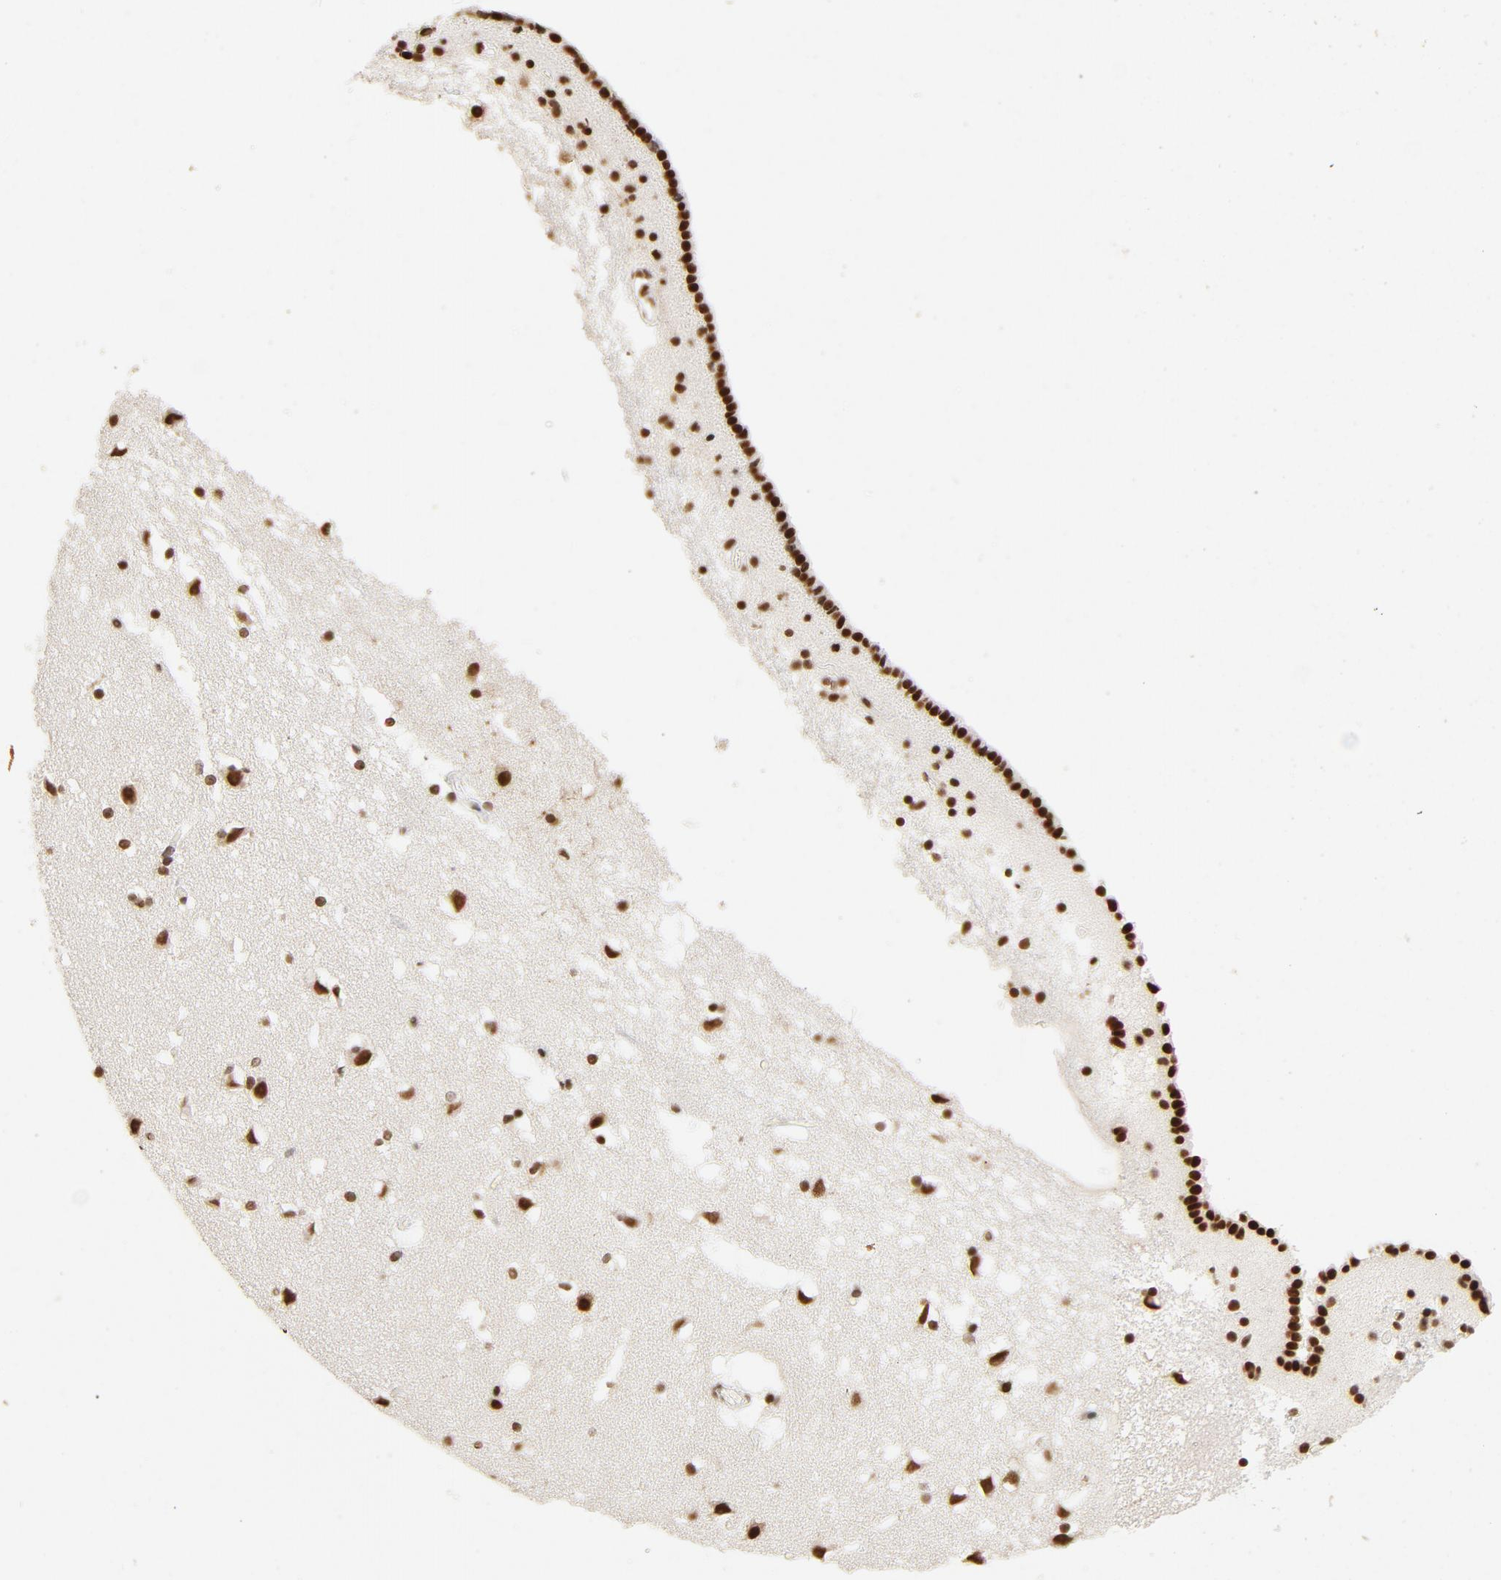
{"staining": {"intensity": "strong", "quantity": ">75%", "location": "nuclear"}, "tissue": "caudate", "cell_type": "Glial cells", "image_type": "normal", "snomed": [{"axis": "morphology", "description": "Normal tissue, NOS"}, {"axis": "topography", "description": "Lateral ventricle wall"}], "caption": "Immunohistochemical staining of normal caudate displays strong nuclear protein positivity in about >75% of glial cells.", "gene": "TP53BP1", "patient": {"sex": "male", "age": 45}}